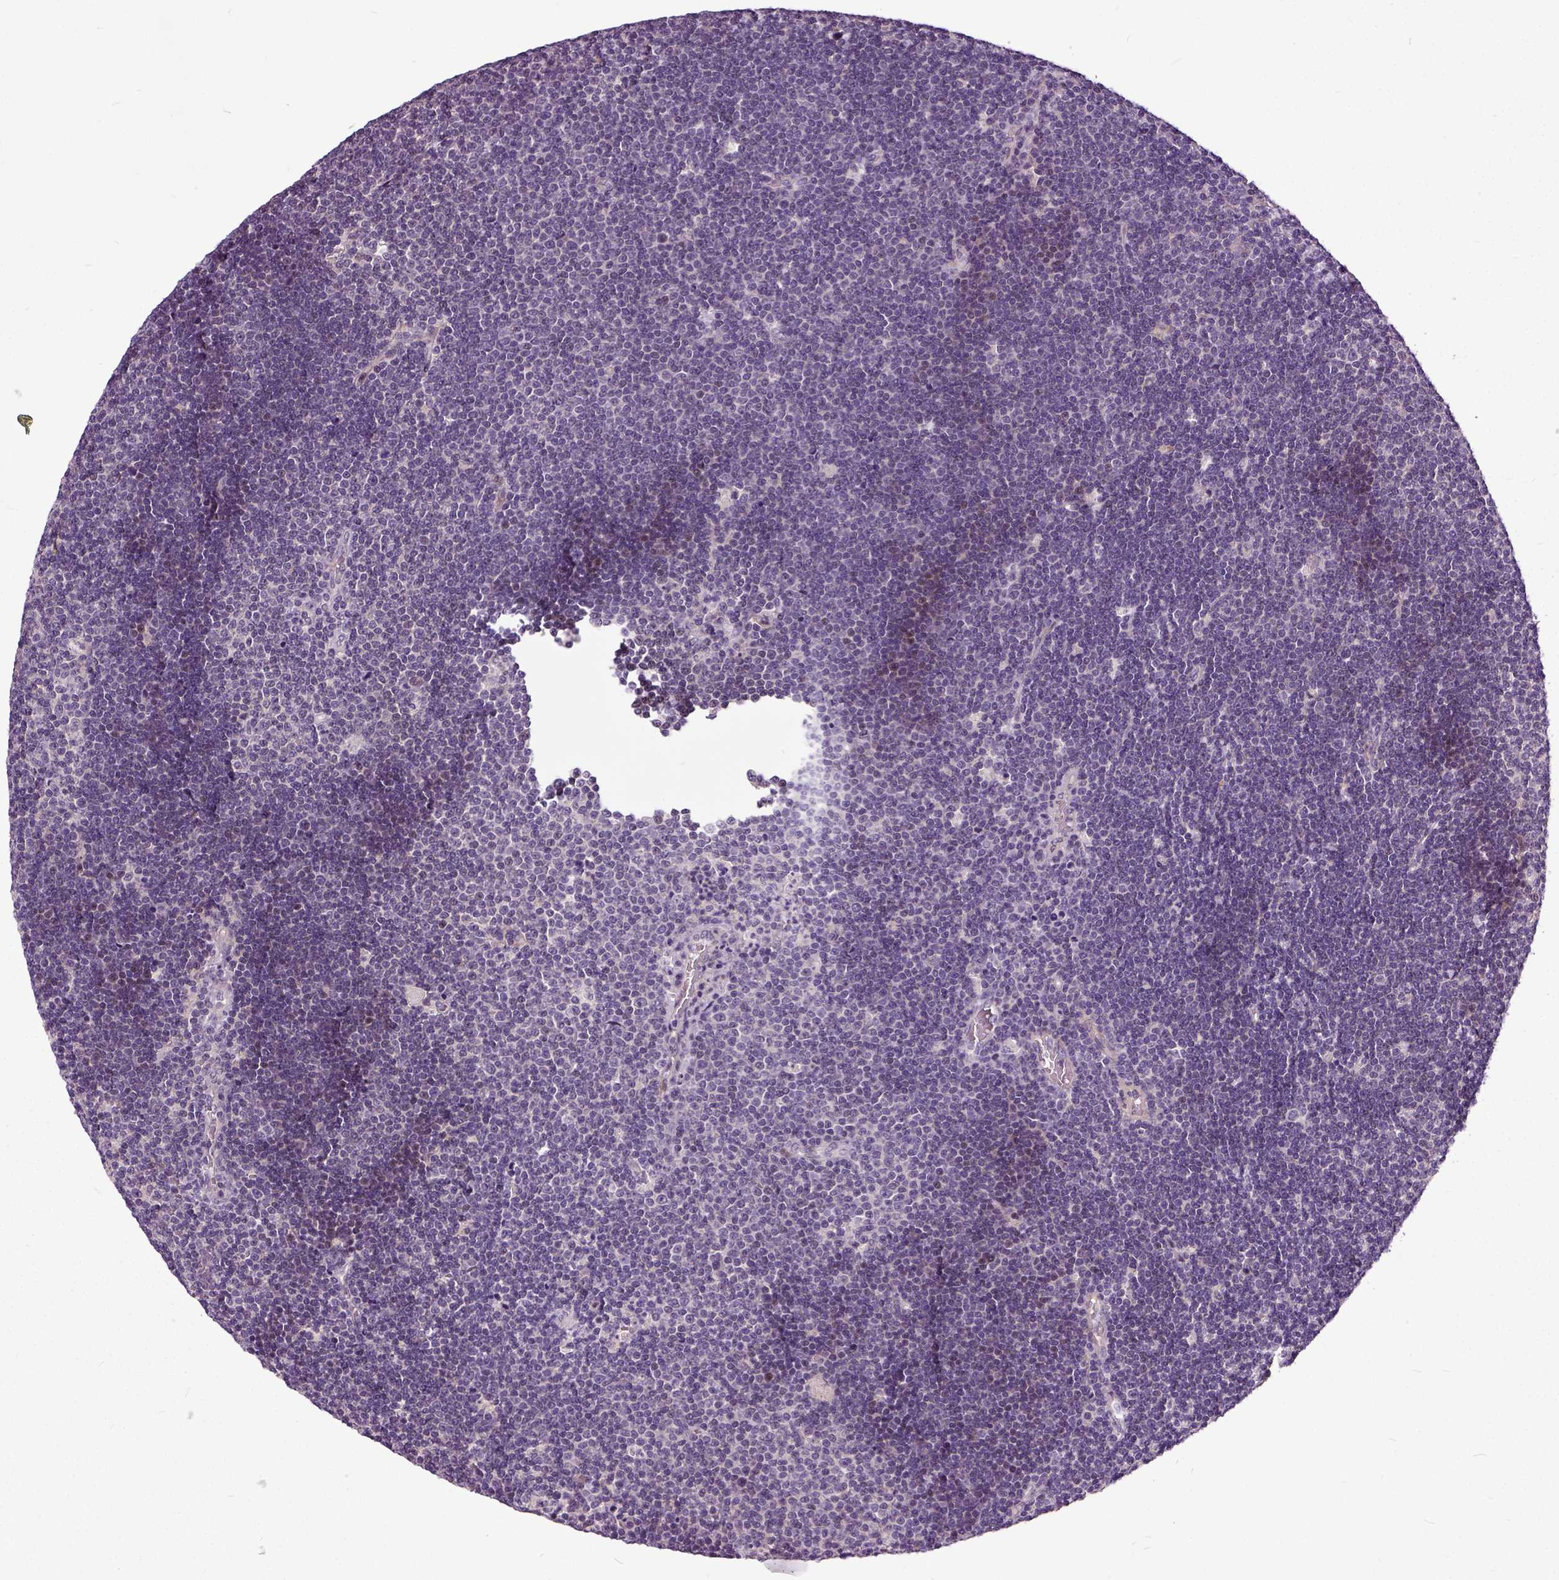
{"staining": {"intensity": "negative", "quantity": "none", "location": "none"}, "tissue": "lymphoma", "cell_type": "Tumor cells", "image_type": "cancer", "snomed": [{"axis": "morphology", "description": "Malignant lymphoma, non-Hodgkin's type, Low grade"}, {"axis": "topography", "description": "Brain"}], "caption": "A micrograph of human lymphoma is negative for staining in tumor cells.", "gene": "ILRUN", "patient": {"sex": "female", "age": 66}}